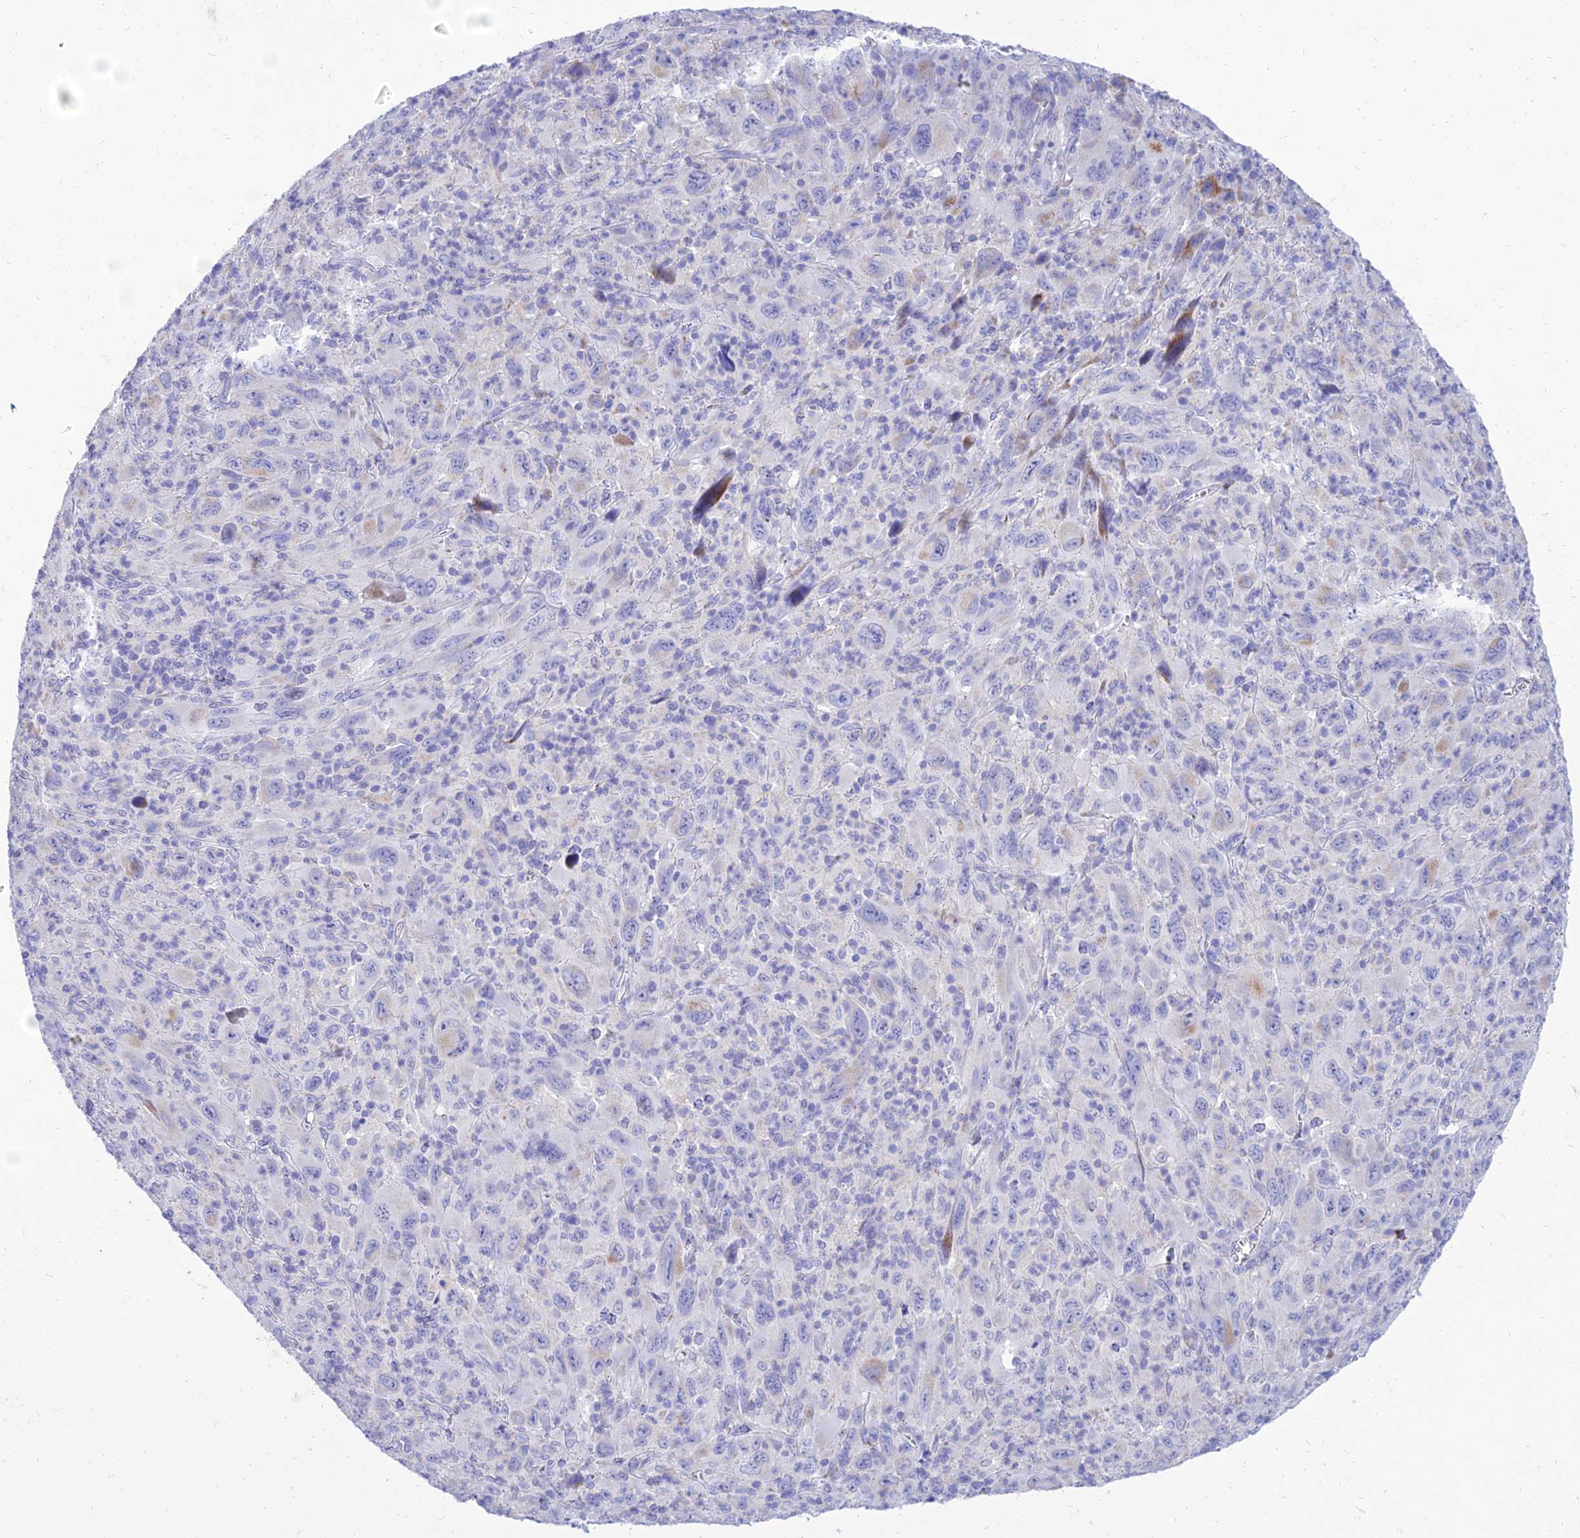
{"staining": {"intensity": "weak", "quantity": "<25%", "location": "cytoplasmic/membranous"}, "tissue": "melanoma", "cell_type": "Tumor cells", "image_type": "cancer", "snomed": [{"axis": "morphology", "description": "Malignant melanoma, Metastatic site"}, {"axis": "topography", "description": "Skin"}], "caption": "Immunohistochemistry photomicrograph of human malignant melanoma (metastatic site) stained for a protein (brown), which reveals no staining in tumor cells. (DAB immunohistochemistry (IHC), high magnification).", "gene": "PKN3", "patient": {"sex": "female", "age": 56}}